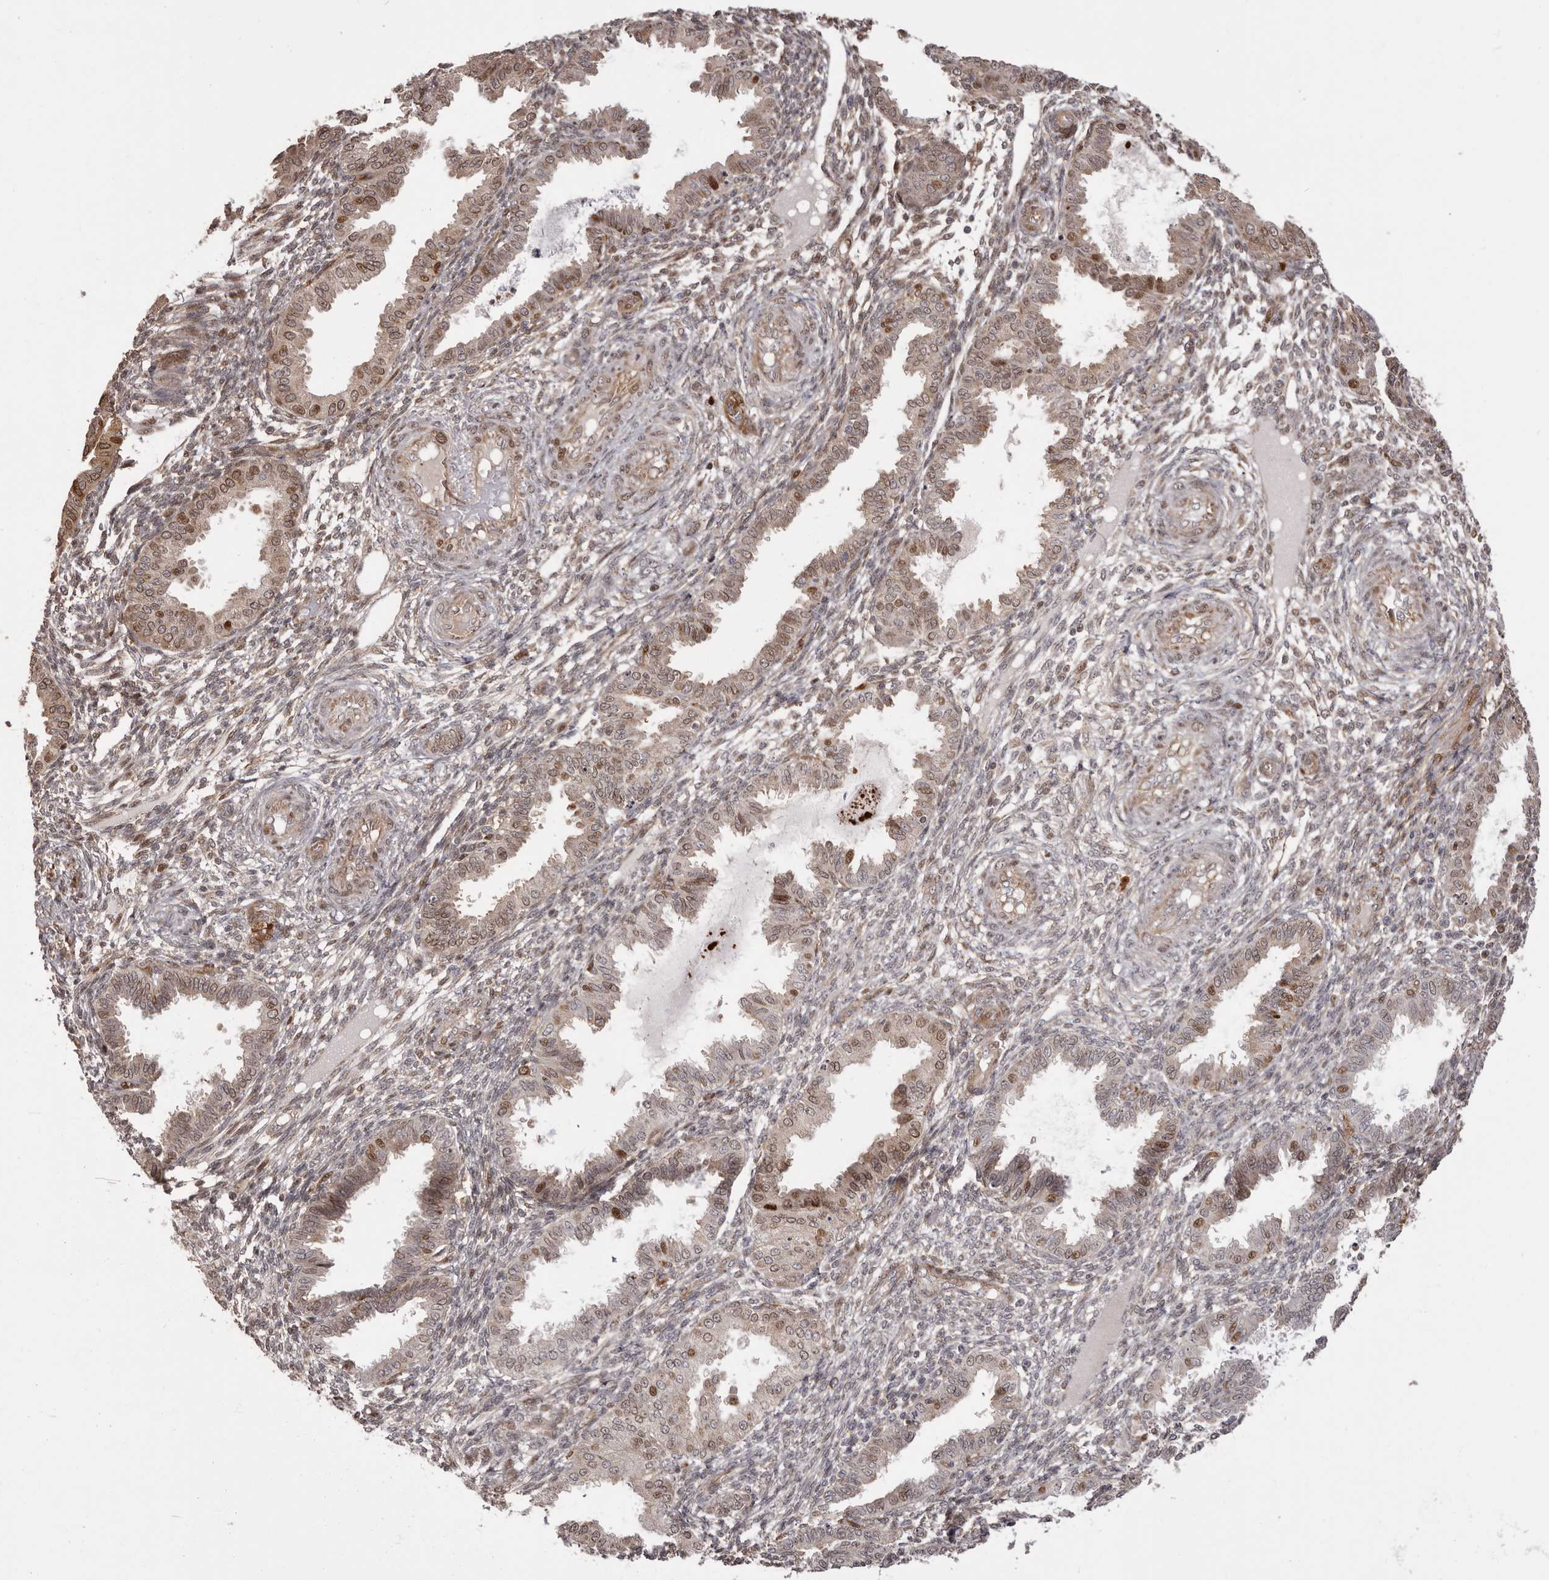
{"staining": {"intensity": "moderate", "quantity": "25%-75%", "location": "cytoplasmic/membranous"}, "tissue": "endometrium", "cell_type": "Cells in endometrial stroma", "image_type": "normal", "snomed": [{"axis": "morphology", "description": "Normal tissue, NOS"}, {"axis": "topography", "description": "Endometrium"}], "caption": "Approximately 25%-75% of cells in endometrial stroma in normal endometrium display moderate cytoplasmic/membranous protein staining as visualized by brown immunohistochemical staining.", "gene": "GFOD1", "patient": {"sex": "female", "age": 33}}